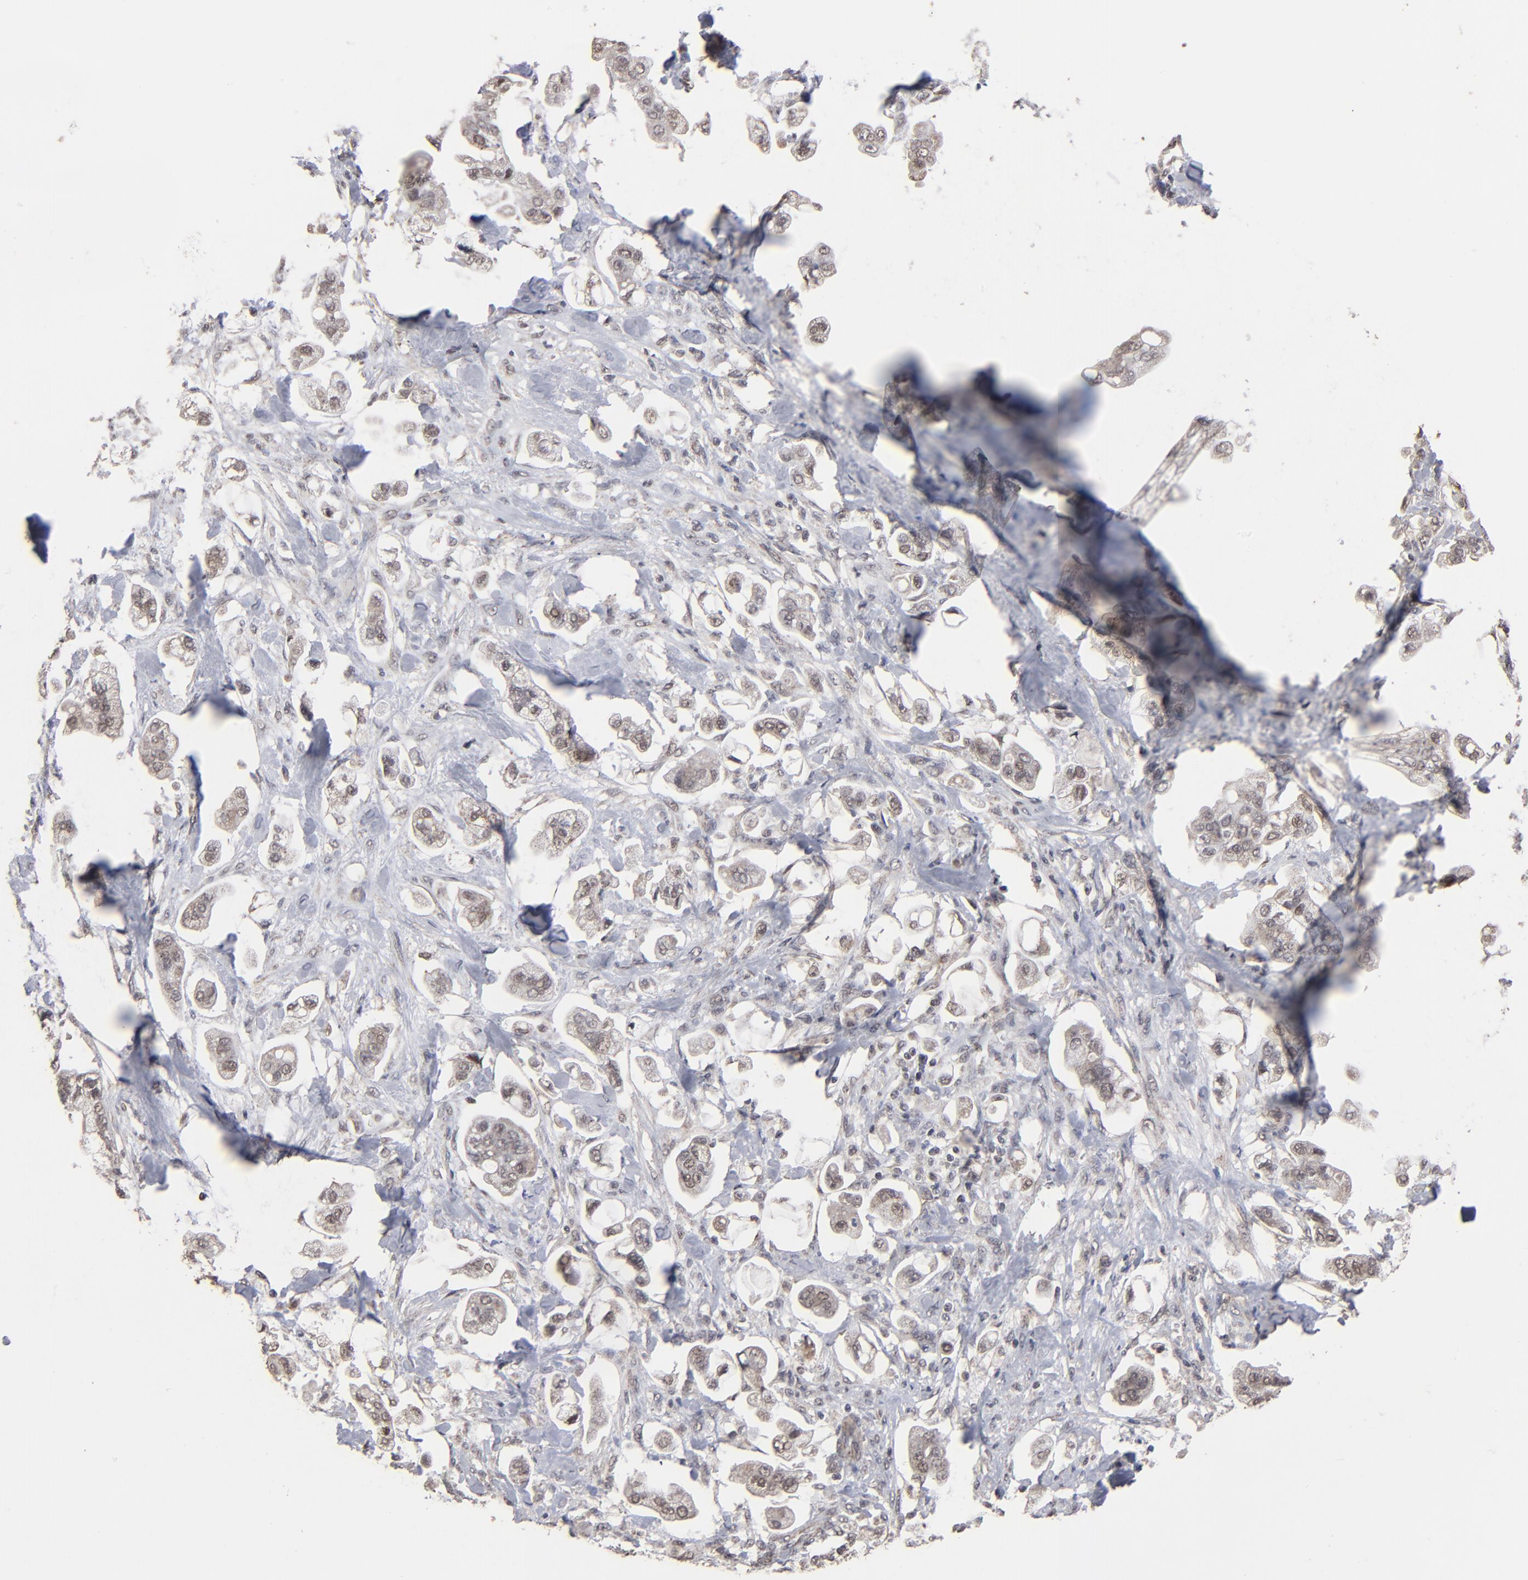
{"staining": {"intensity": "weak", "quantity": "<25%", "location": "cytoplasmic/membranous"}, "tissue": "stomach cancer", "cell_type": "Tumor cells", "image_type": "cancer", "snomed": [{"axis": "morphology", "description": "Adenocarcinoma, NOS"}, {"axis": "topography", "description": "Stomach"}], "caption": "Tumor cells are negative for protein expression in human stomach cancer.", "gene": "BNIP3", "patient": {"sex": "male", "age": 62}}